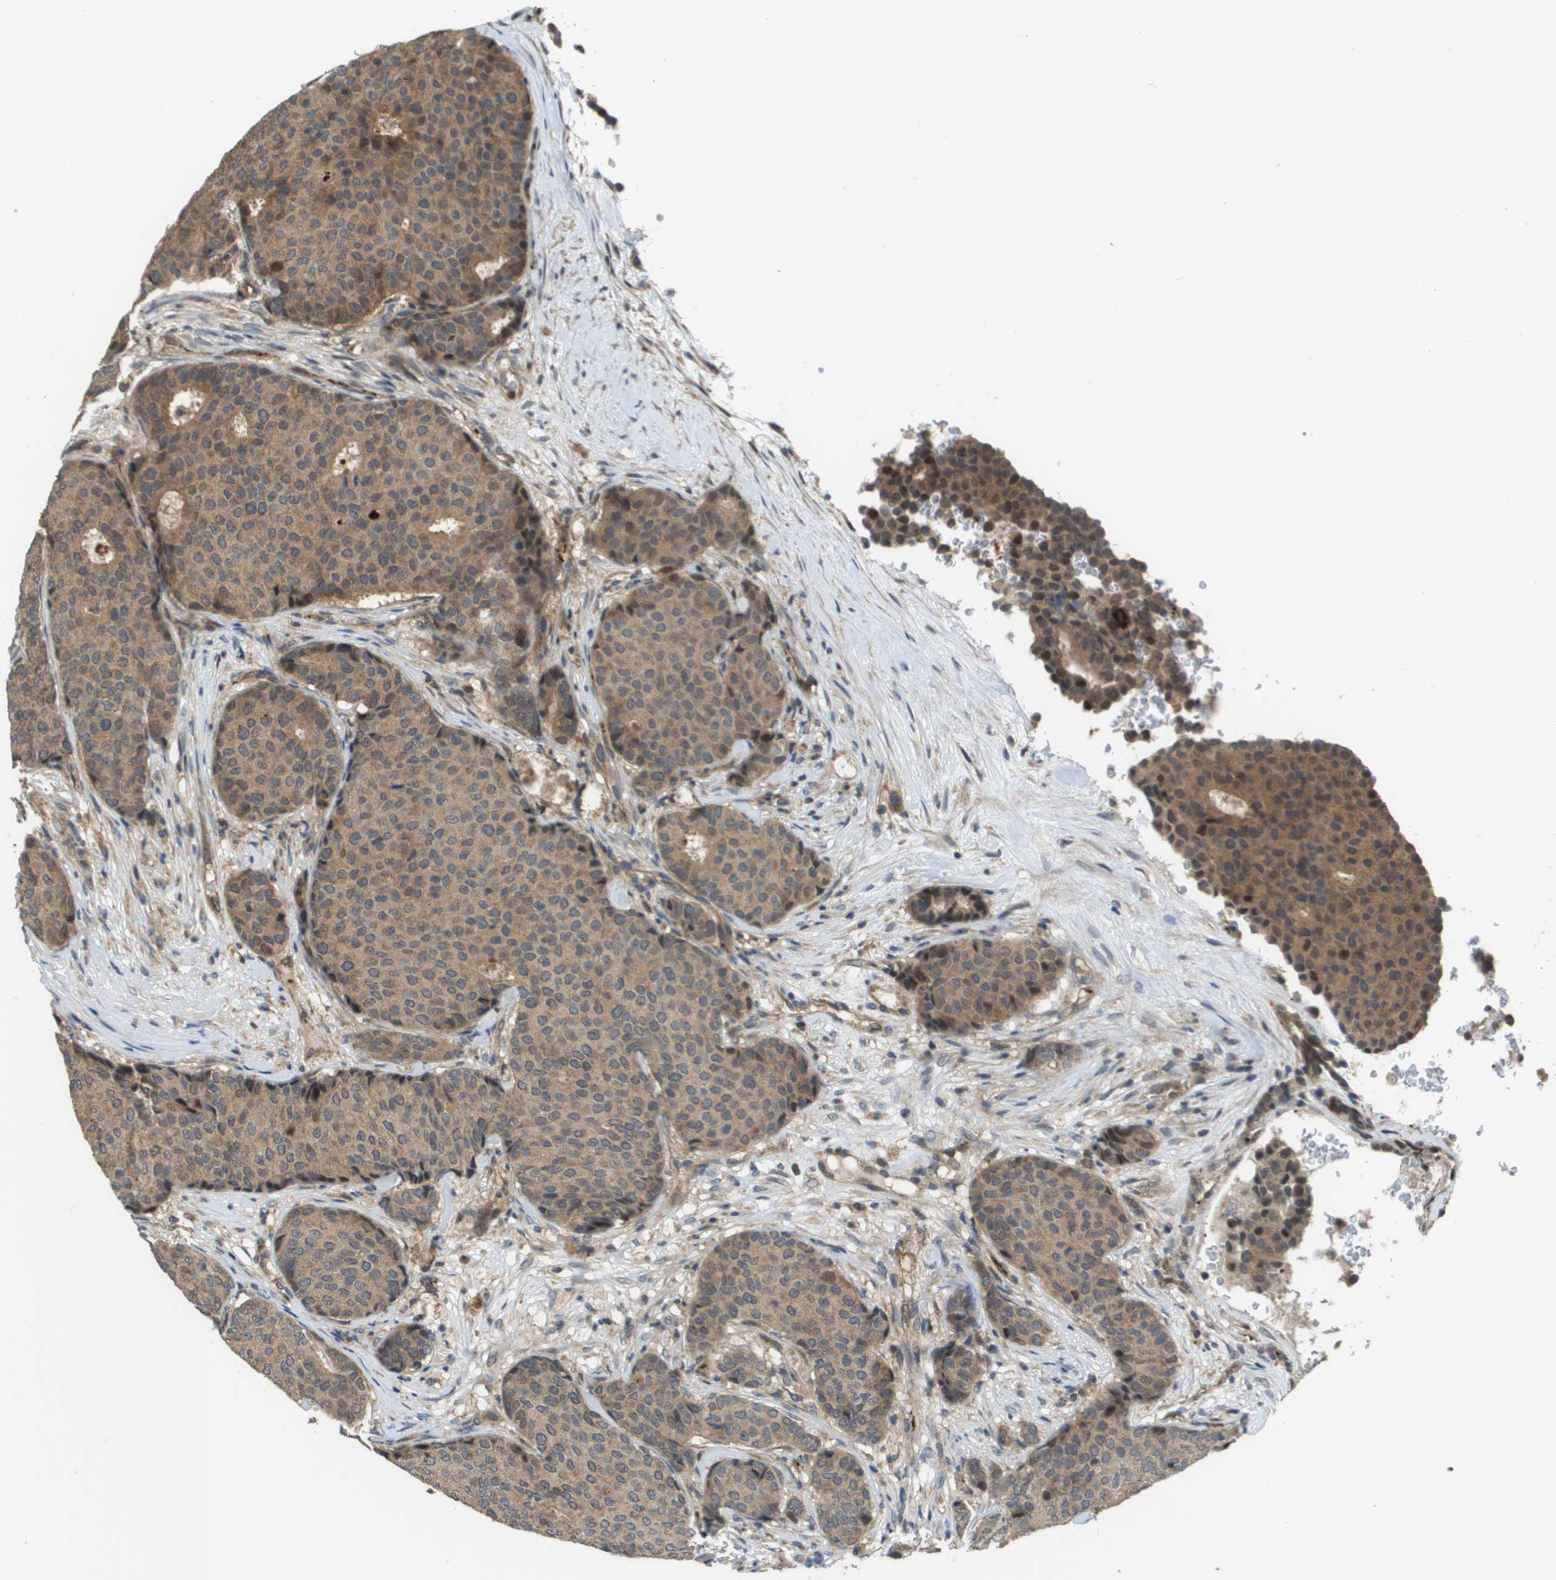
{"staining": {"intensity": "moderate", "quantity": ">75%", "location": "cytoplasmic/membranous"}, "tissue": "breast cancer", "cell_type": "Tumor cells", "image_type": "cancer", "snomed": [{"axis": "morphology", "description": "Duct carcinoma"}, {"axis": "topography", "description": "Breast"}], "caption": "Brown immunohistochemical staining in breast cancer shows moderate cytoplasmic/membranous positivity in about >75% of tumor cells.", "gene": "RBM38", "patient": {"sex": "female", "age": 75}}